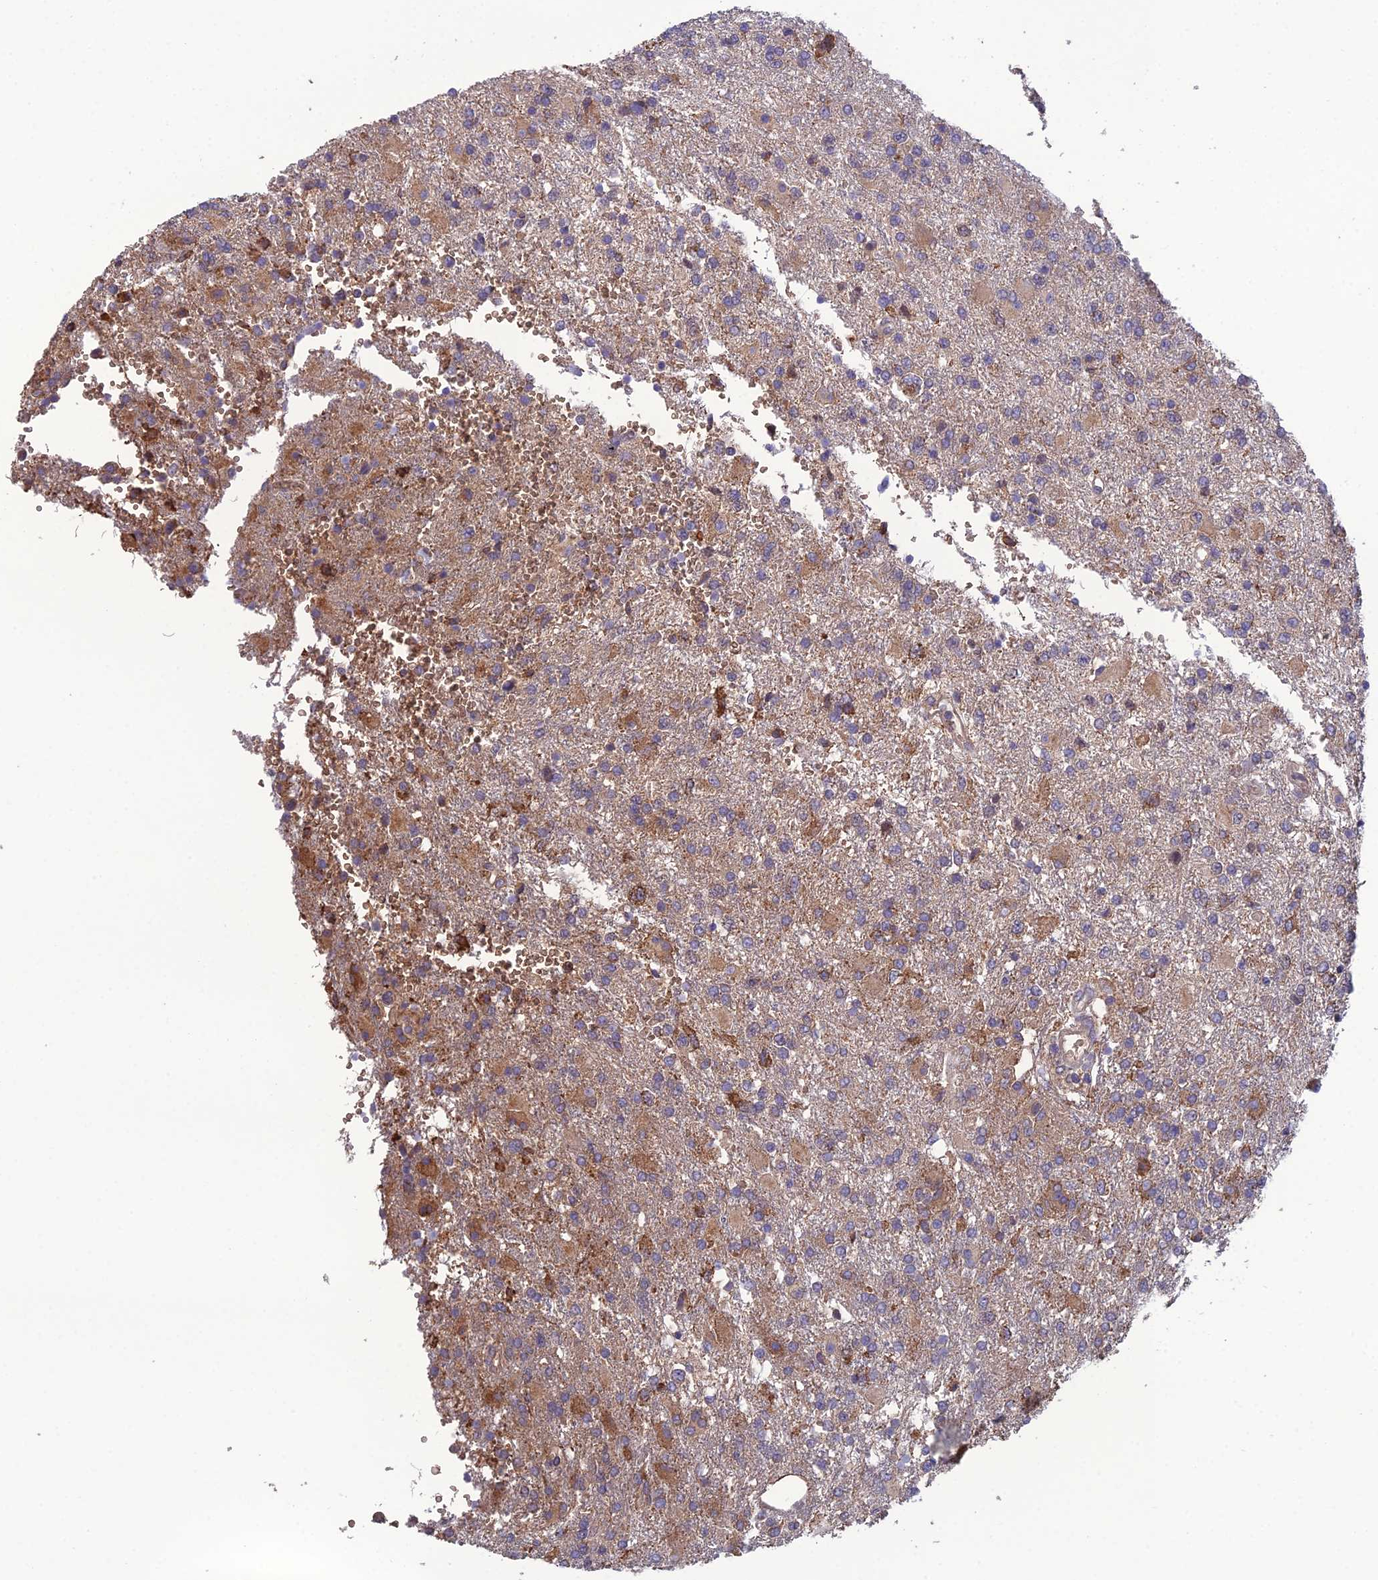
{"staining": {"intensity": "moderate", "quantity": "<25%", "location": "cytoplasmic/membranous"}, "tissue": "glioma", "cell_type": "Tumor cells", "image_type": "cancer", "snomed": [{"axis": "morphology", "description": "Glioma, malignant, High grade"}, {"axis": "topography", "description": "Brain"}], "caption": "Glioma stained for a protein exhibits moderate cytoplasmic/membranous positivity in tumor cells.", "gene": "GALR2", "patient": {"sex": "male", "age": 56}}